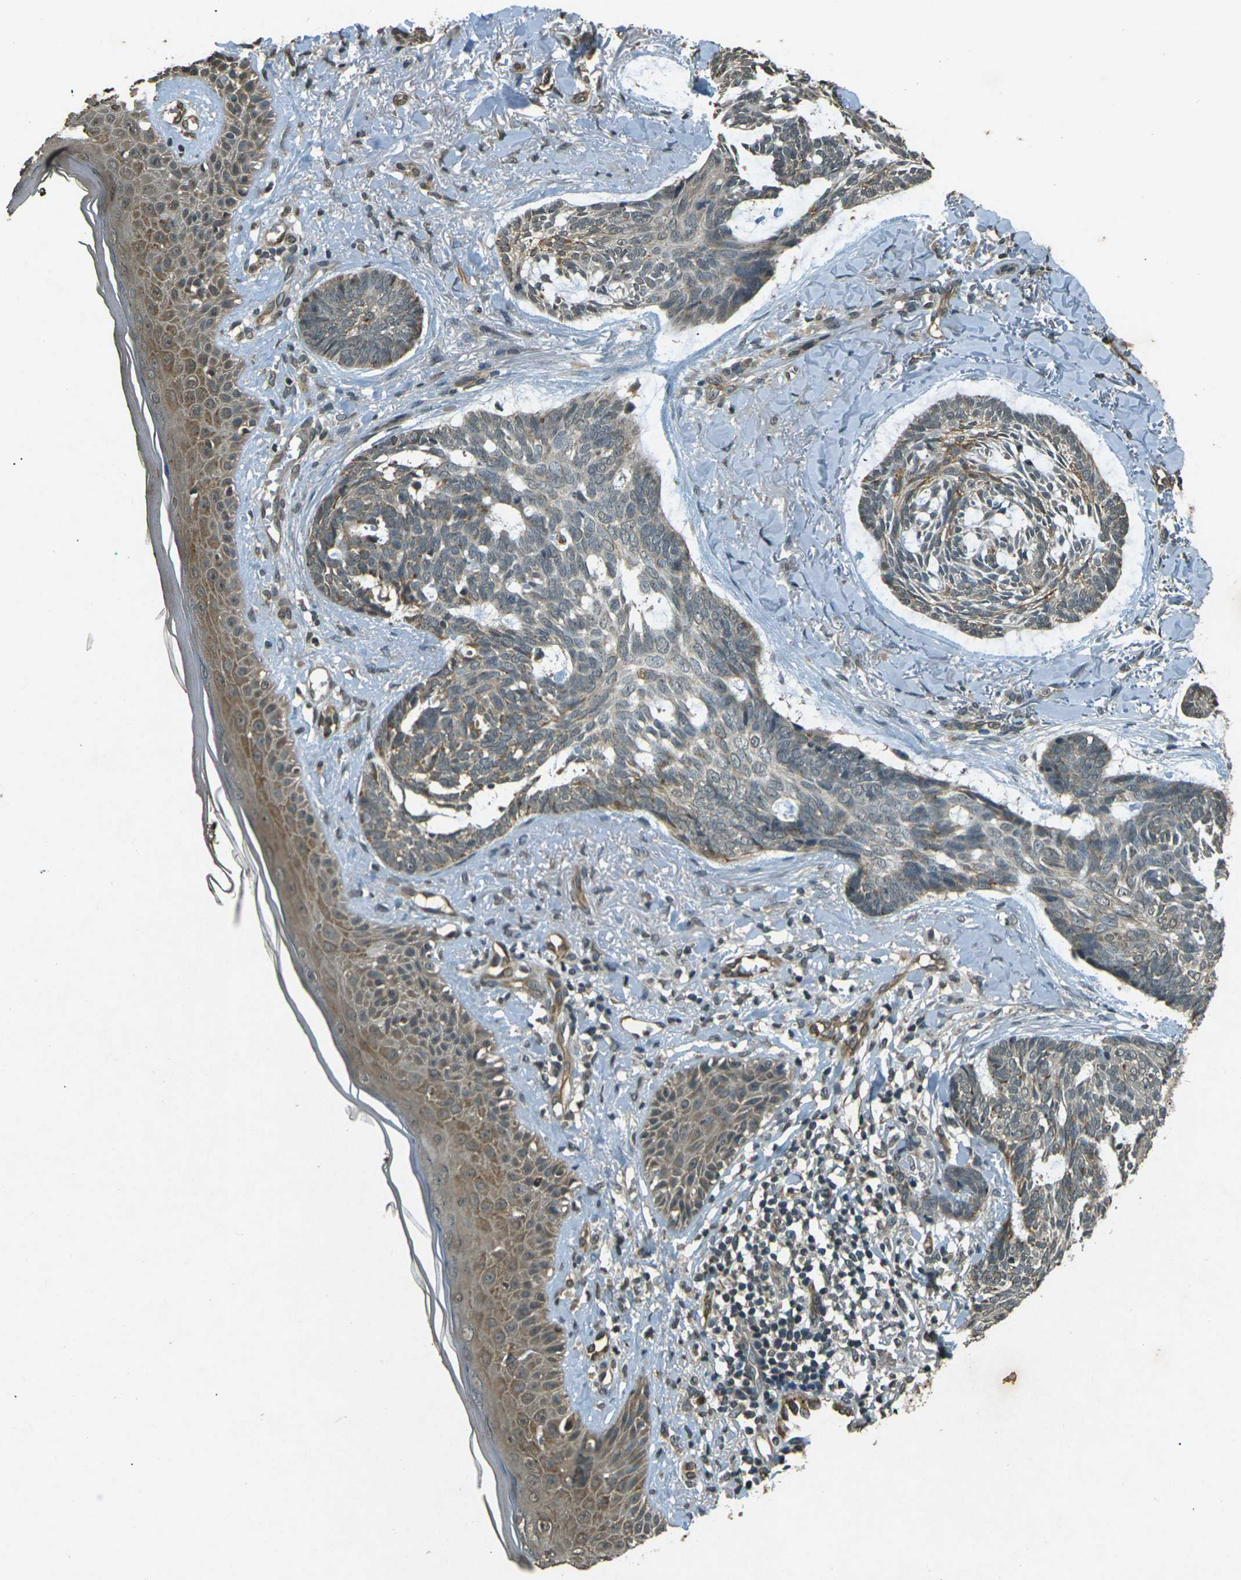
{"staining": {"intensity": "weak", "quantity": ">75%", "location": "cytoplasmic/membranous"}, "tissue": "skin cancer", "cell_type": "Tumor cells", "image_type": "cancer", "snomed": [{"axis": "morphology", "description": "Basal cell carcinoma"}, {"axis": "topography", "description": "Skin"}], "caption": "High-power microscopy captured an immunohistochemistry (IHC) histopathology image of skin cancer (basal cell carcinoma), revealing weak cytoplasmic/membranous staining in about >75% of tumor cells.", "gene": "PDE2A", "patient": {"sex": "male", "age": 43}}